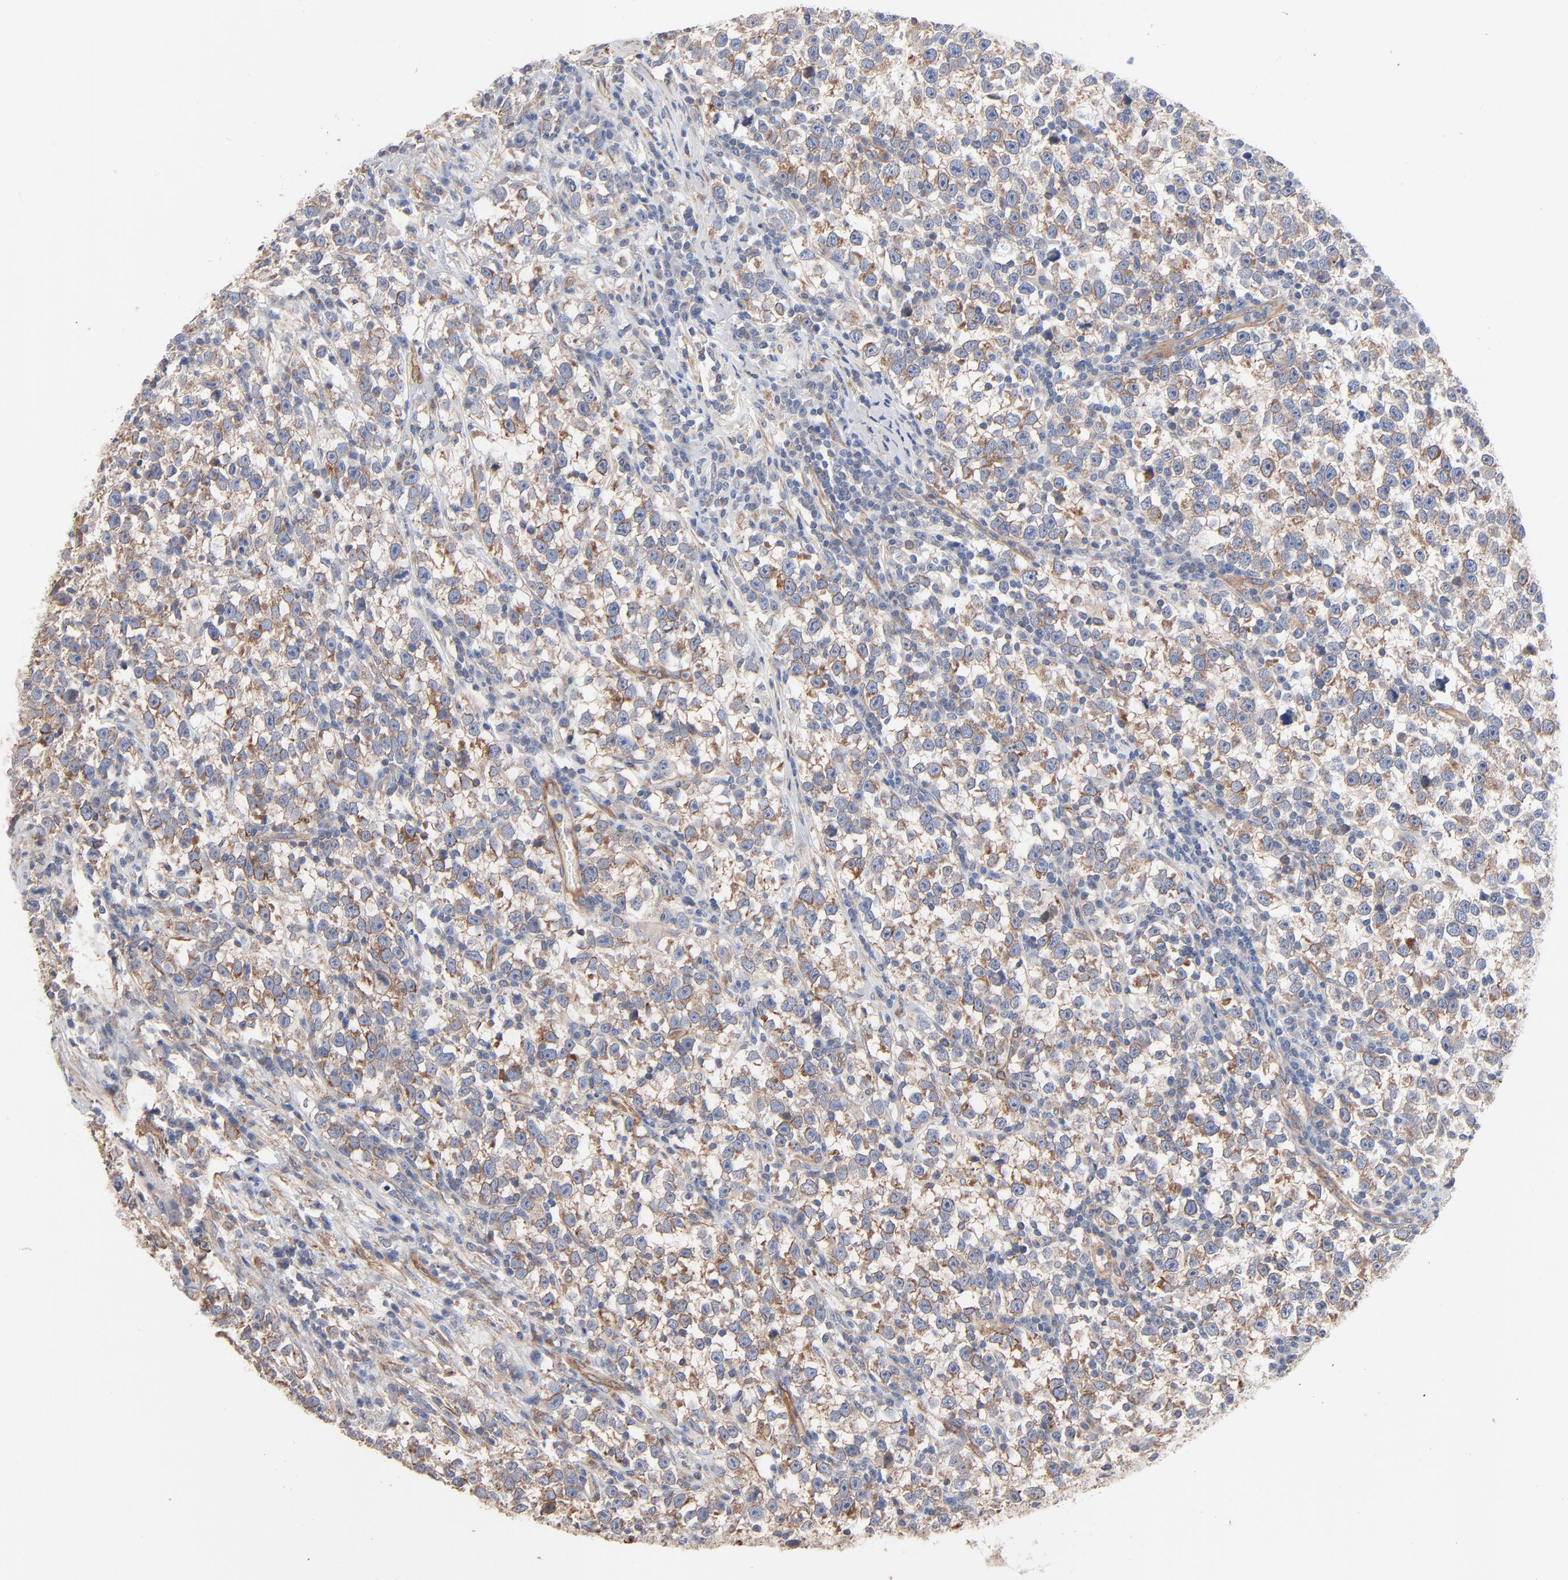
{"staining": {"intensity": "moderate", "quantity": "25%-75%", "location": "cytoplasmic/membranous"}, "tissue": "testis cancer", "cell_type": "Tumor cells", "image_type": "cancer", "snomed": [{"axis": "morphology", "description": "Seminoma, NOS"}, {"axis": "topography", "description": "Testis"}], "caption": "The micrograph exhibits immunohistochemical staining of seminoma (testis). There is moderate cytoplasmic/membranous staining is present in about 25%-75% of tumor cells.", "gene": "ABCD4", "patient": {"sex": "male", "age": 43}}